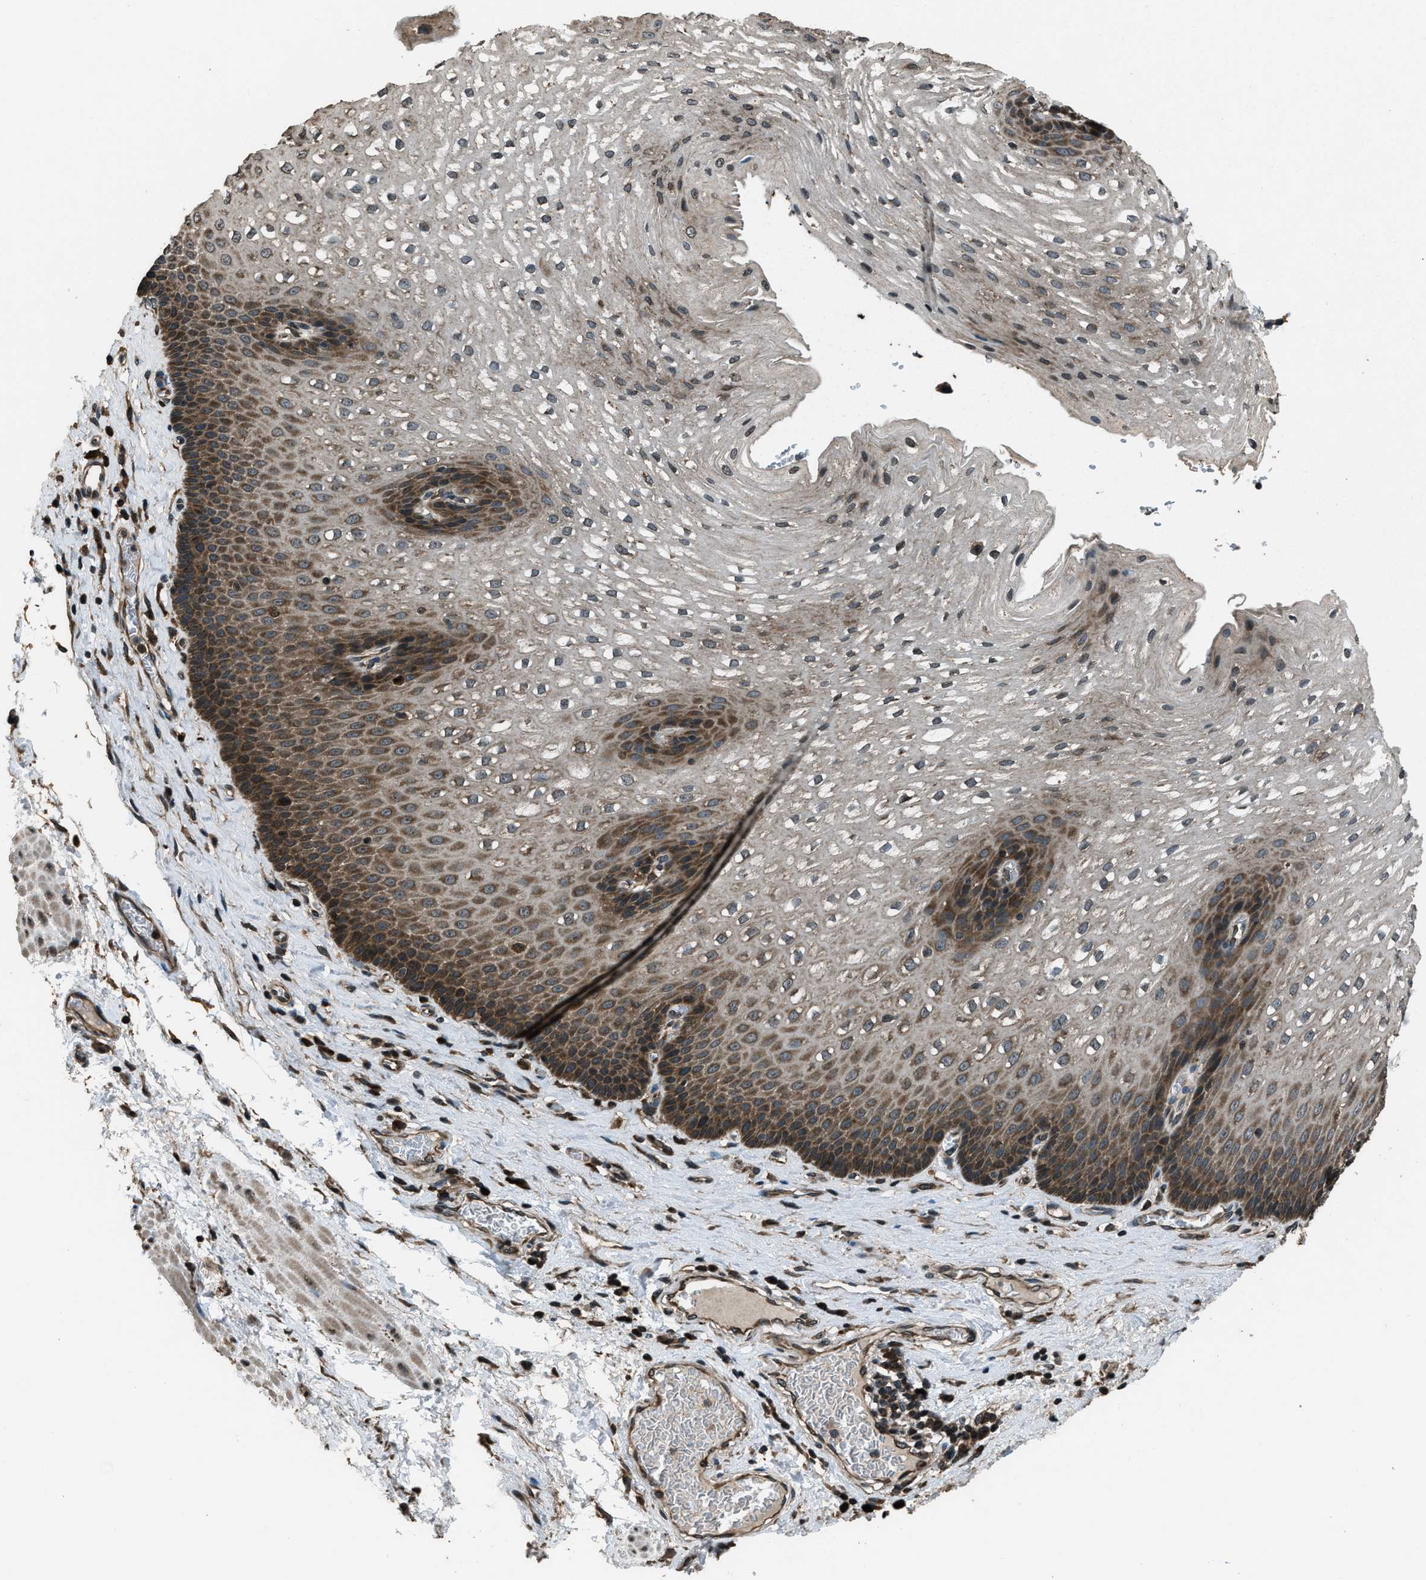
{"staining": {"intensity": "moderate", "quantity": "25%-75%", "location": "cytoplasmic/membranous"}, "tissue": "esophagus", "cell_type": "Squamous epithelial cells", "image_type": "normal", "snomed": [{"axis": "morphology", "description": "Normal tissue, NOS"}, {"axis": "topography", "description": "Esophagus"}], "caption": "Normal esophagus shows moderate cytoplasmic/membranous positivity in approximately 25%-75% of squamous epithelial cells, visualized by immunohistochemistry.", "gene": "TRIM4", "patient": {"sex": "male", "age": 48}}